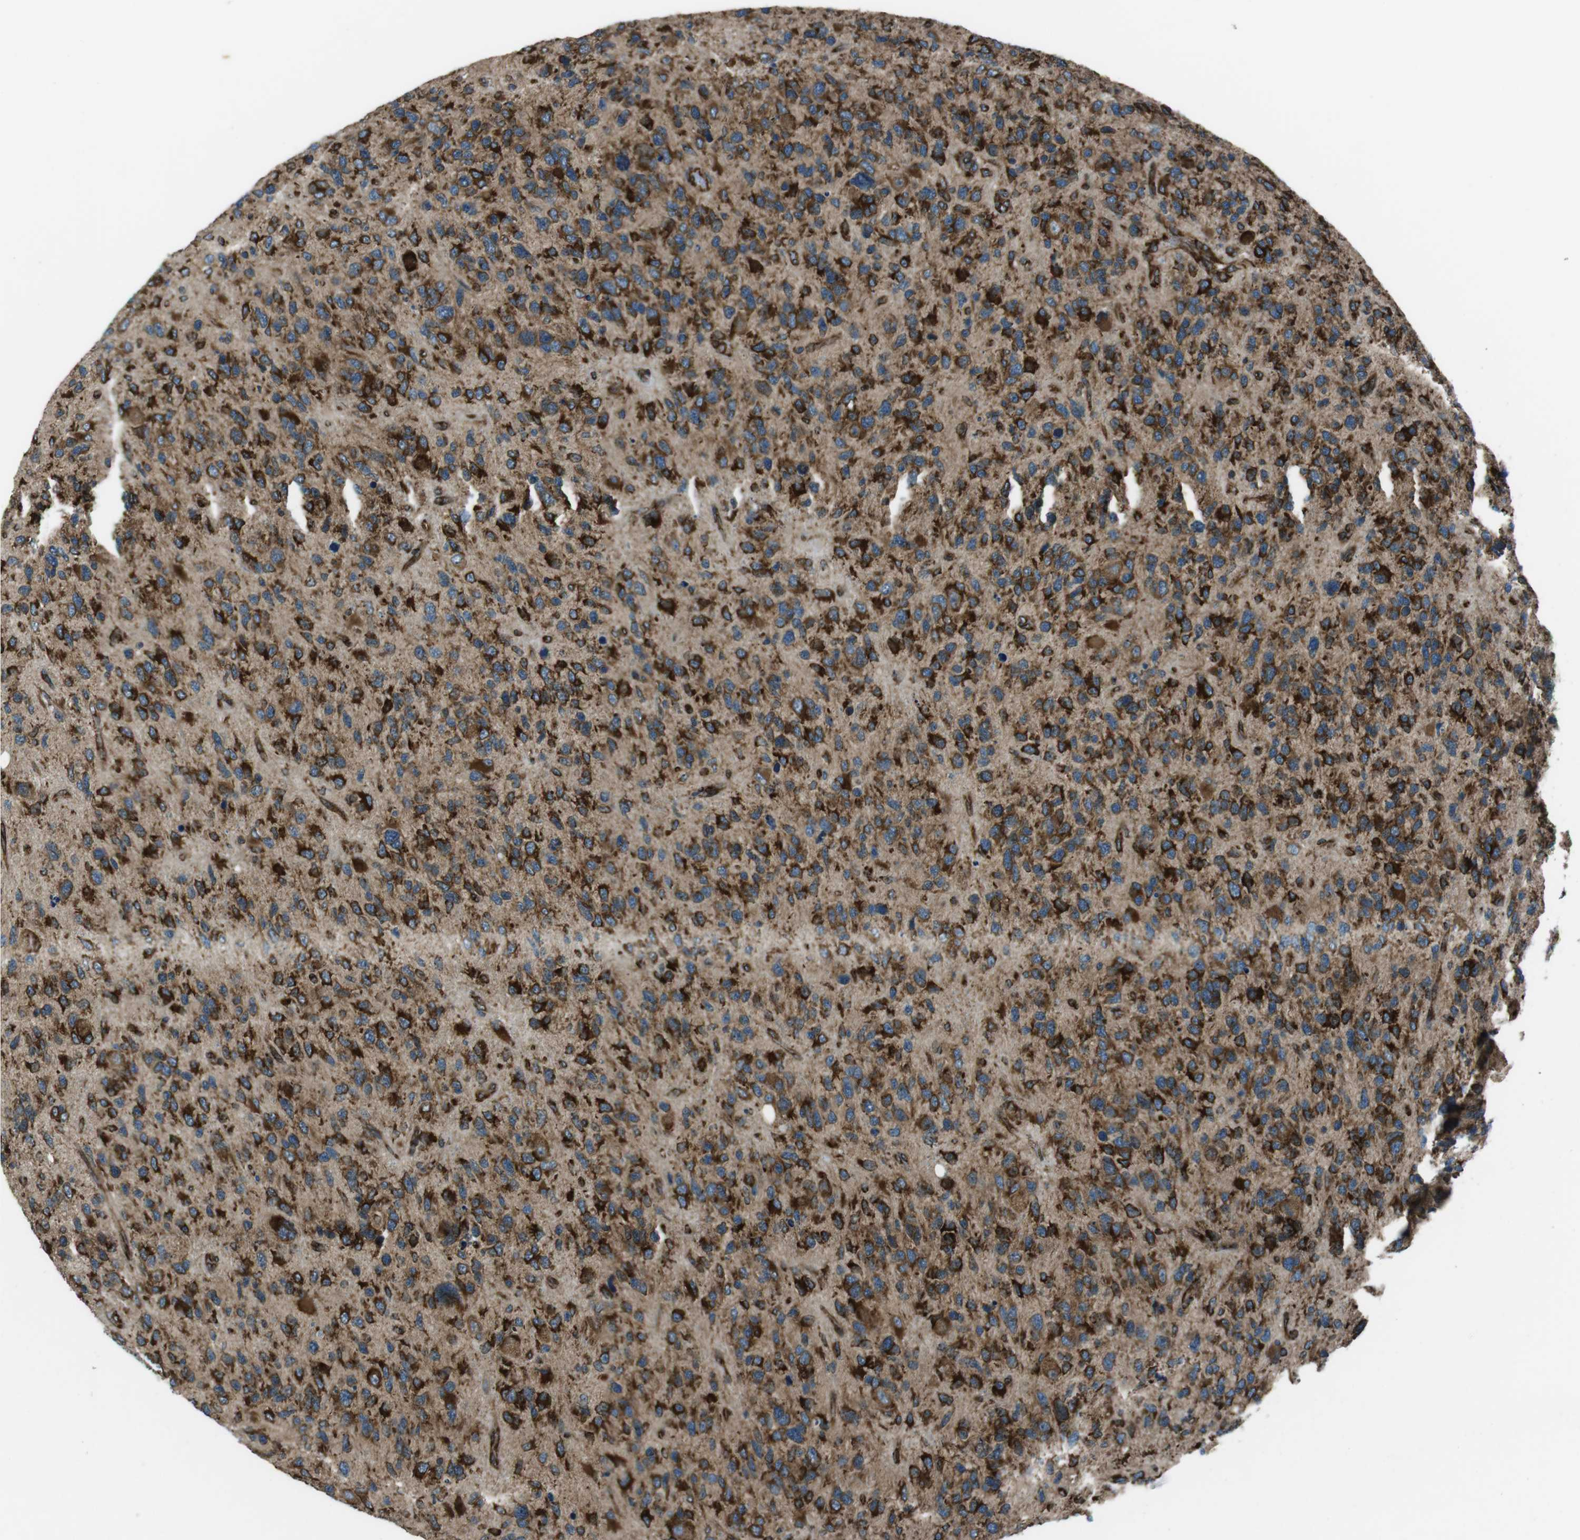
{"staining": {"intensity": "strong", "quantity": ">75%", "location": "cytoplasmic/membranous"}, "tissue": "glioma", "cell_type": "Tumor cells", "image_type": "cancer", "snomed": [{"axis": "morphology", "description": "Glioma, malignant, High grade"}, {"axis": "topography", "description": "Brain"}], "caption": "A photomicrograph of malignant glioma (high-grade) stained for a protein displays strong cytoplasmic/membranous brown staining in tumor cells.", "gene": "KTN1", "patient": {"sex": "female", "age": 58}}